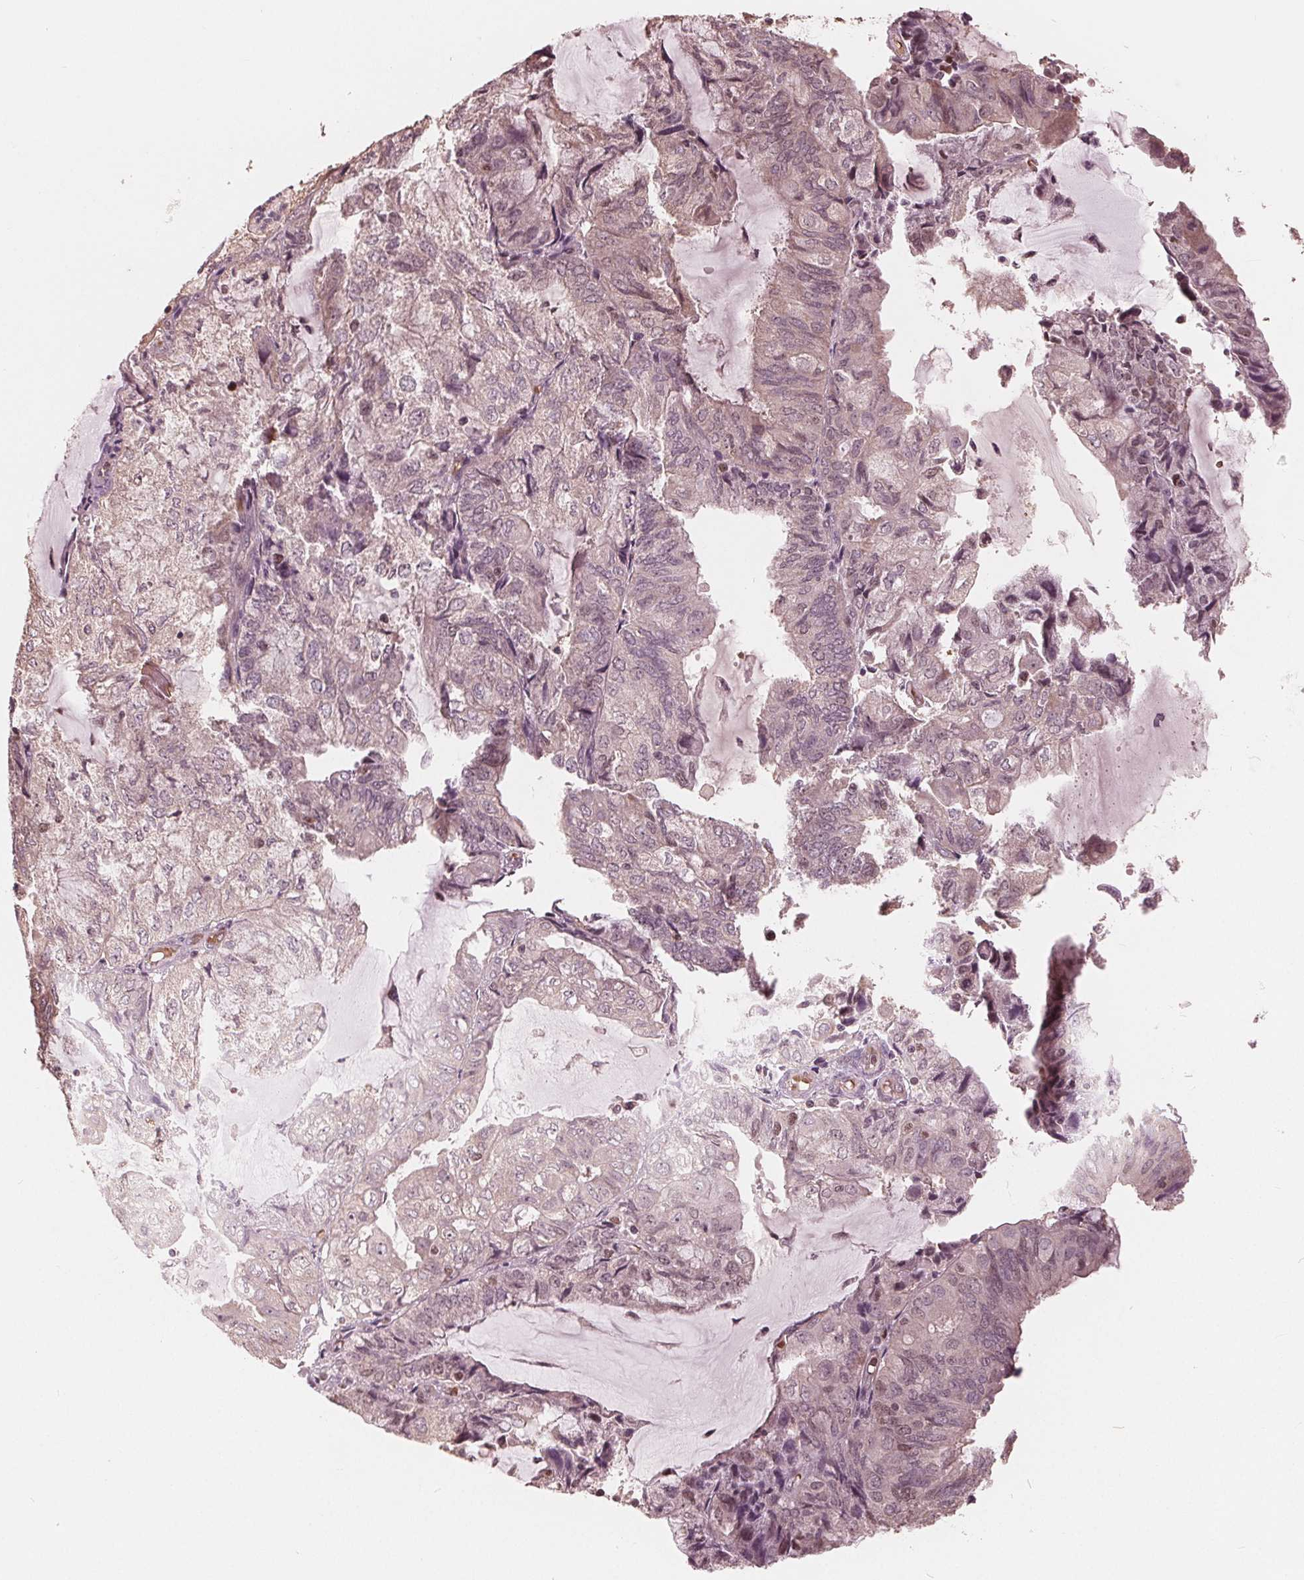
{"staining": {"intensity": "weak", "quantity": "<25%", "location": "nuclear"}, "tissue": "endometrial cancer", "cell_type": "Tumor cells", "image_type": "cancer", "snomed": [{"axis": "morphology", "description": "Adenocarcinoma, NOS"}, {"axis": "topography", "description": "Endometrium"}], "caption": "Protein analysis of endometrial cancer demonstrates no significant expression in tumor cells.", "gene": "HIRIP3", "patient": {"sex": "female", "age": 81}}